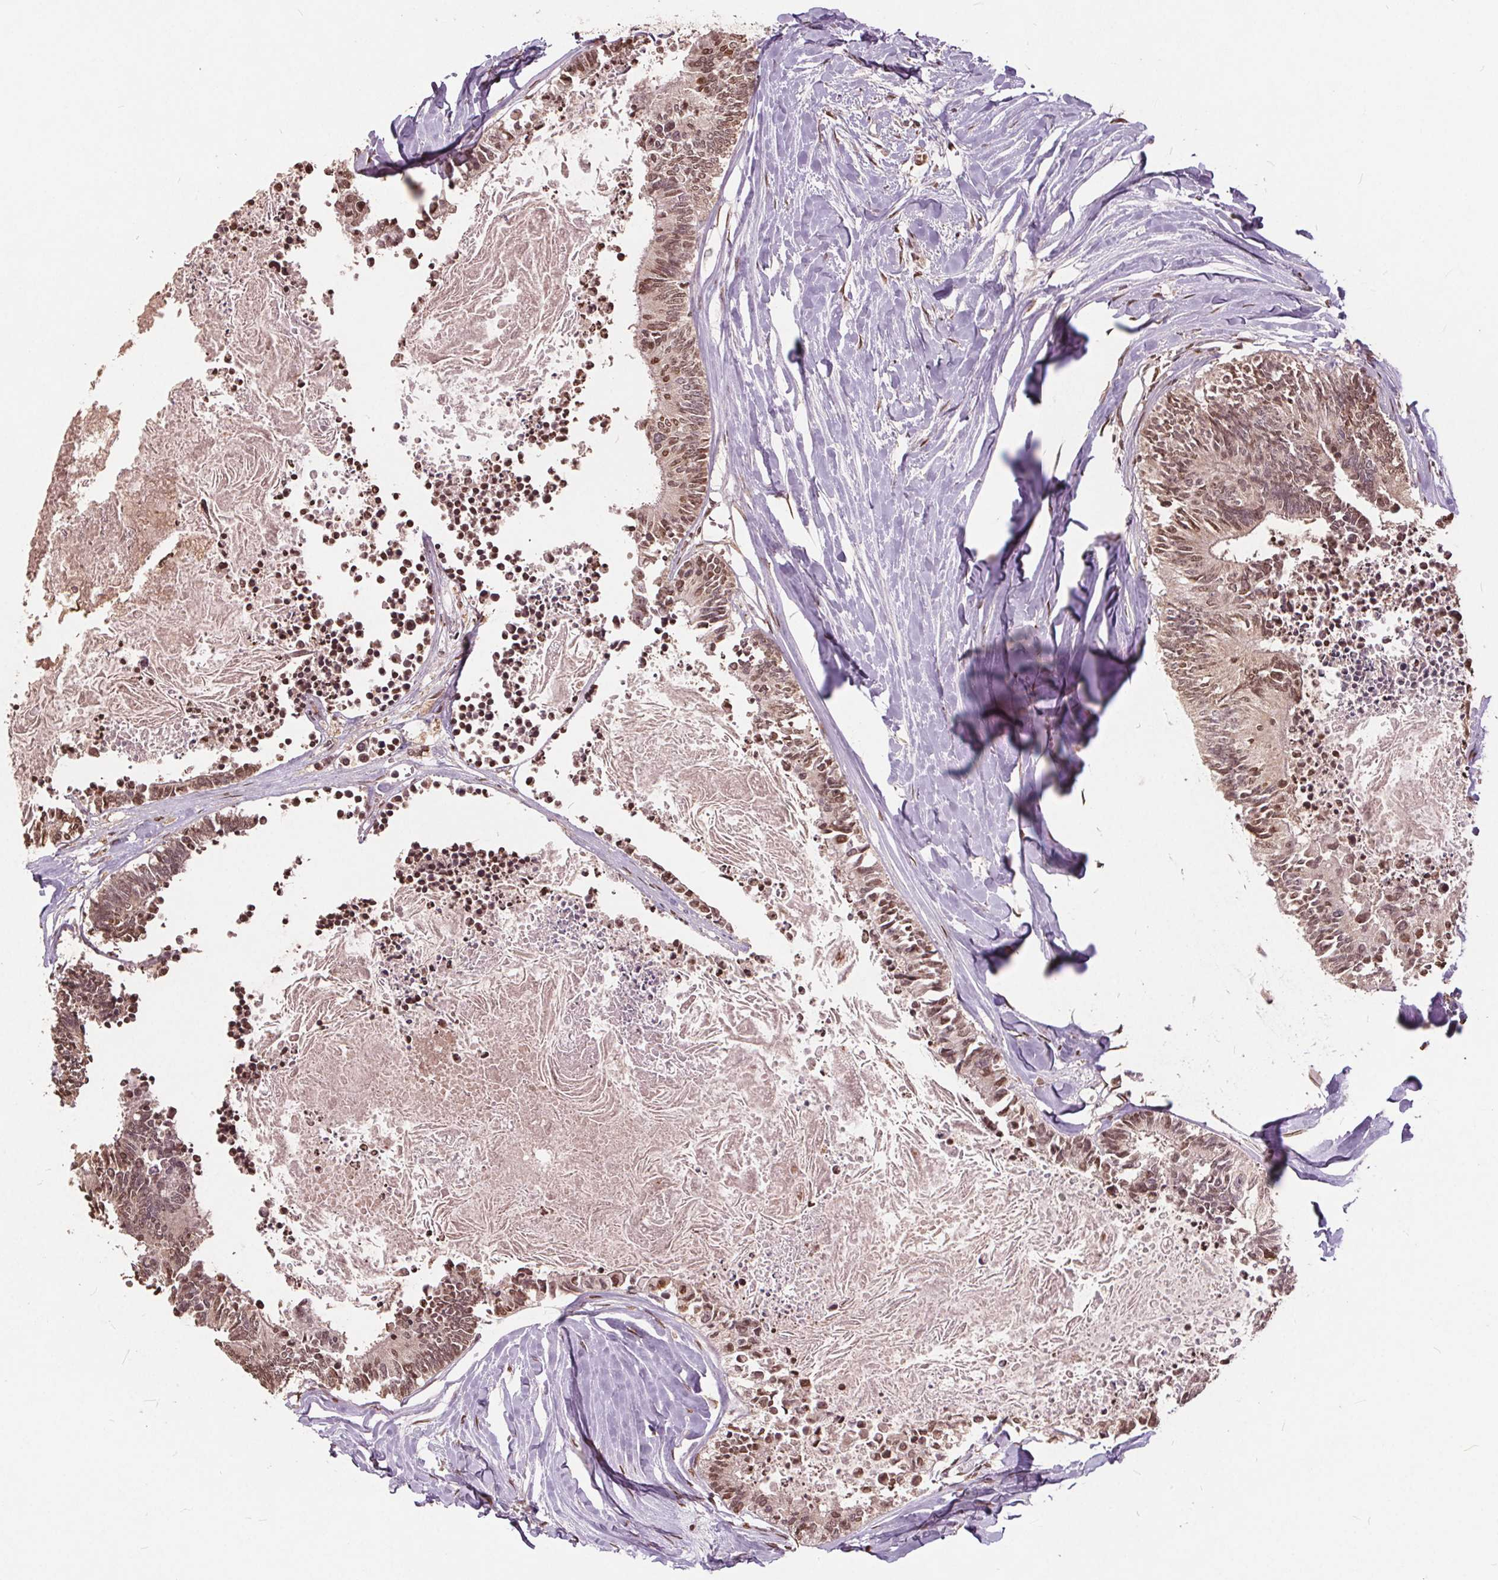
{"staining": {"intensity": "moderate", "quantity": ">75%", "location": "nuclear"}, "tissue": "colorectal cancer", "cell_type": "Tumor cells", "image_type": "cancer", "snomed": [{"axis": "morphology", "description": "Adenocarcinoma, NOS"}, {"axis": "topography", "description": "Colon"}, {"axis": "topography", "description": "Rectum"}], "caption": "Immunohistochemistry micrograph of neoplastic tissue: adenocarcinoma (colorectal) stained using immunohistochemistry displays medium levels of moderate protein expression localized specifically in the nuclear of tumor cells, appearing as a nuclear brown color.", "gene": "HIF1AN", "patient": {"sex": "male", "age": 57}}